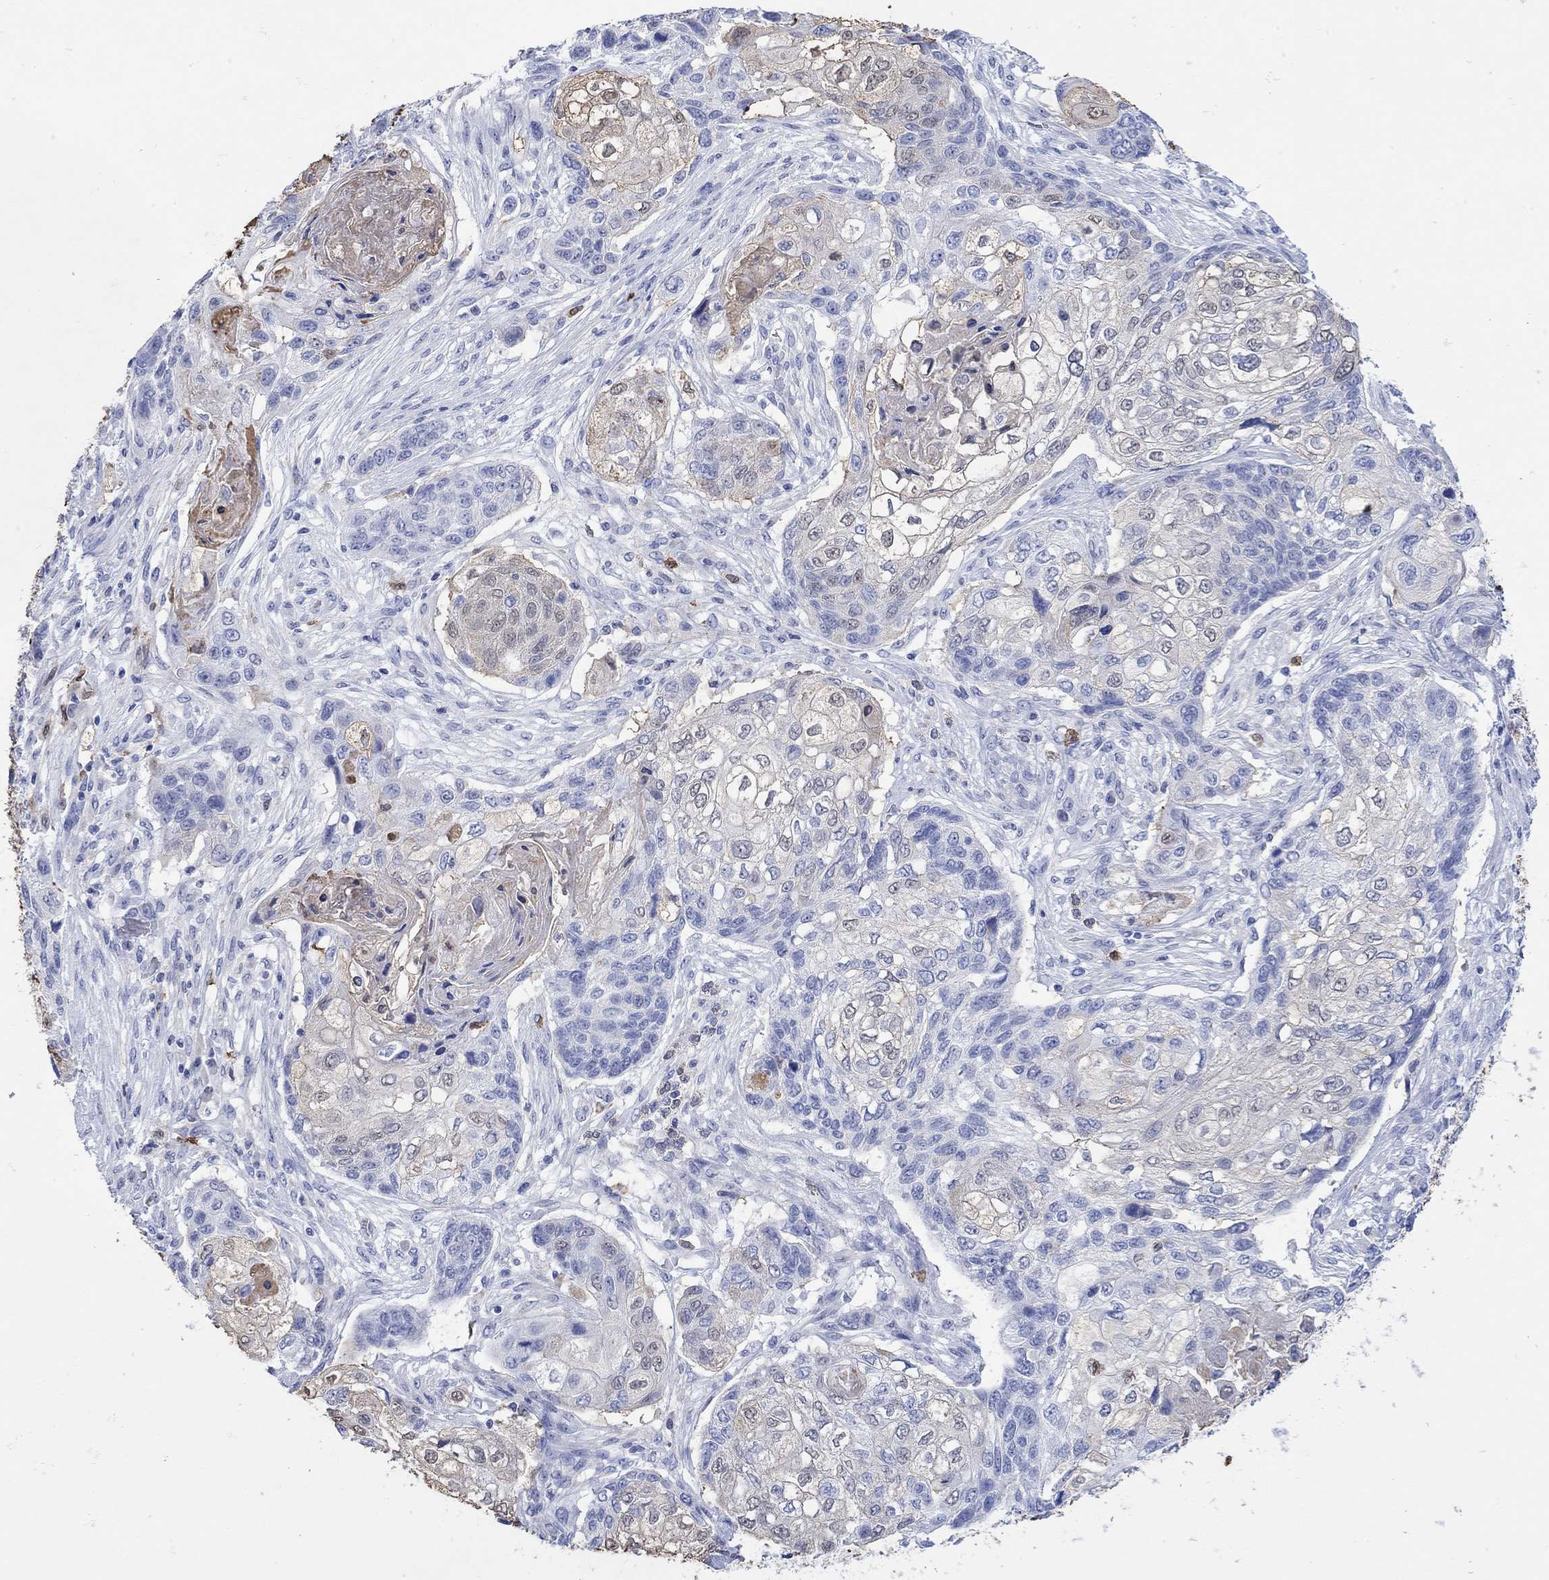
{"staining": {"intensity": "weak", "quantity": "<25%", "location": "cytoplasmic/membranous"}, "tissue": "lung cancer", "cell_type": "Tumor cells", "image_type": "cancer", "snomed": [{"axis": "morphology", "description": "Normal tissue, NOS"}, {"axis": "morphology", "description": "Squamous cell carcinoma, NOS"}, {"axis": "topography", "description": "Bronchus"}, {"axis": "topography", "description": "Lung"}], "caption": "Tumor cells are negative for protein expression in human lung cancer (squamous cell carcinoma).", "gene": "LINGO3", "patient": {"sex": "male", "age": 69}}